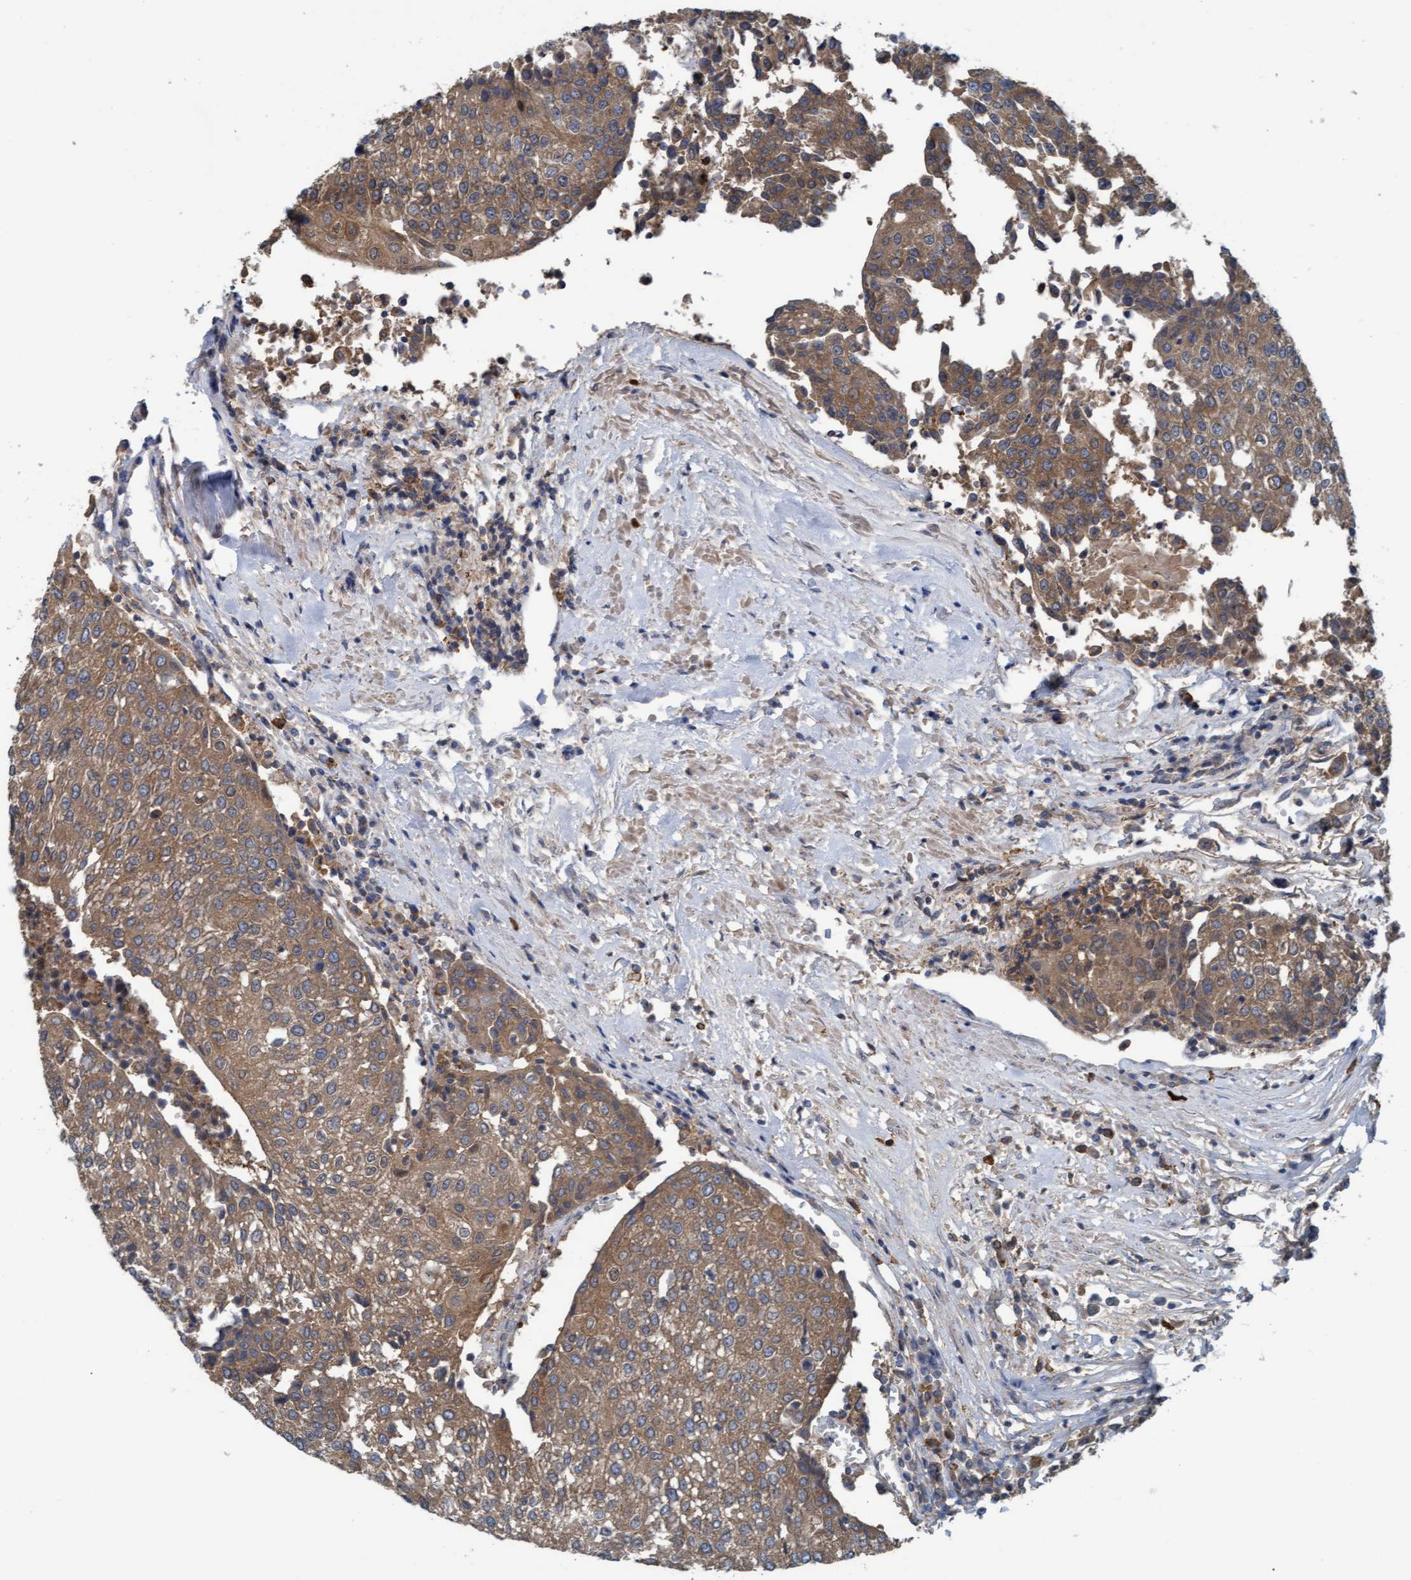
{"staining": {"intensity": "moderate", "quantity": ">75%", "location": "cytoplasmic/membranous"}, "tissue": "urothelial cancer", "cell_type": "Tumor cells", "image_type": "cancer", "snomed": [{"axis": "morphology", "description": "Urothelial carcinoma, High grade"}, {"axis": "topography", "description": "Urinary bladder"}], "caption": "Urothelial cancer was stained to show a protein in brown. There is medium levels of moderate cytoplasmic/membranous positivity in about >75% of tumor cells.", "gene": "LRSAM1", "patient": {"sex": "female", "age": 85}}